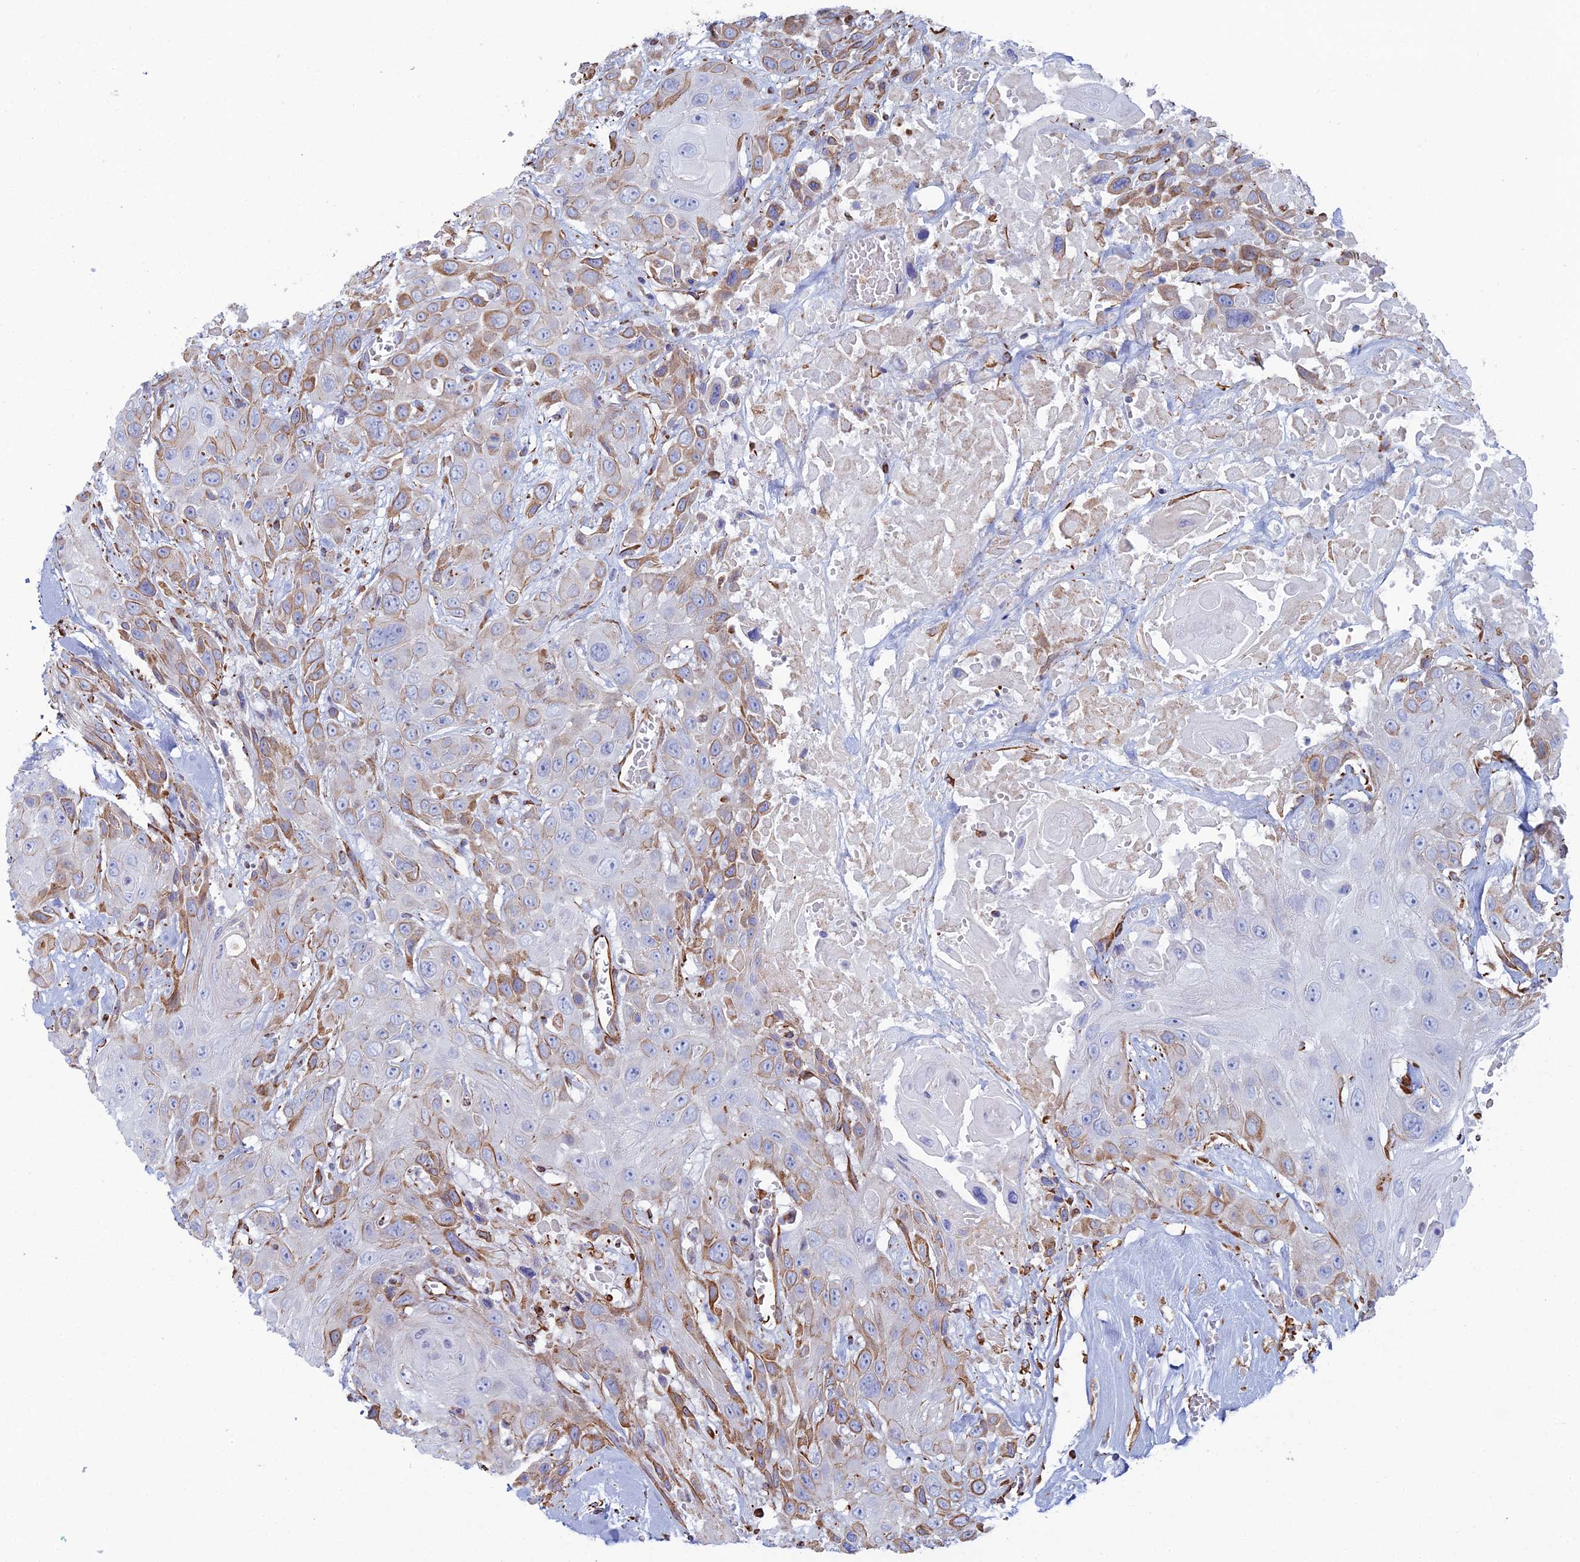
{"staining": {"intensity": "moderate", "quantity": "25%-75%", "location": "cytoplasmic/membranous"}, "tissue": "head and neck cancer", "cell_type": "Tumor cells", "image_type": "cancer", "snomed": [{"axis": "morphology", "description": "Squamous cell carcinoma, NOS"}, {"axis": "topography", "description": "Head-Neck"}], "caption": "Immunohistochemistry (IHC) image of neoplastic tissue: squamous cell carcinoma (head and neck) stained using immunohistochemistry demonstrates medium levels of moderate protein expression localized specifically in the cytoplasmic/membranous of tumor cells, appearing as a cytoplasmic/membranous brown color.", "gene": "CLVS2", "patient": {"sex": "male", "age": 81}}